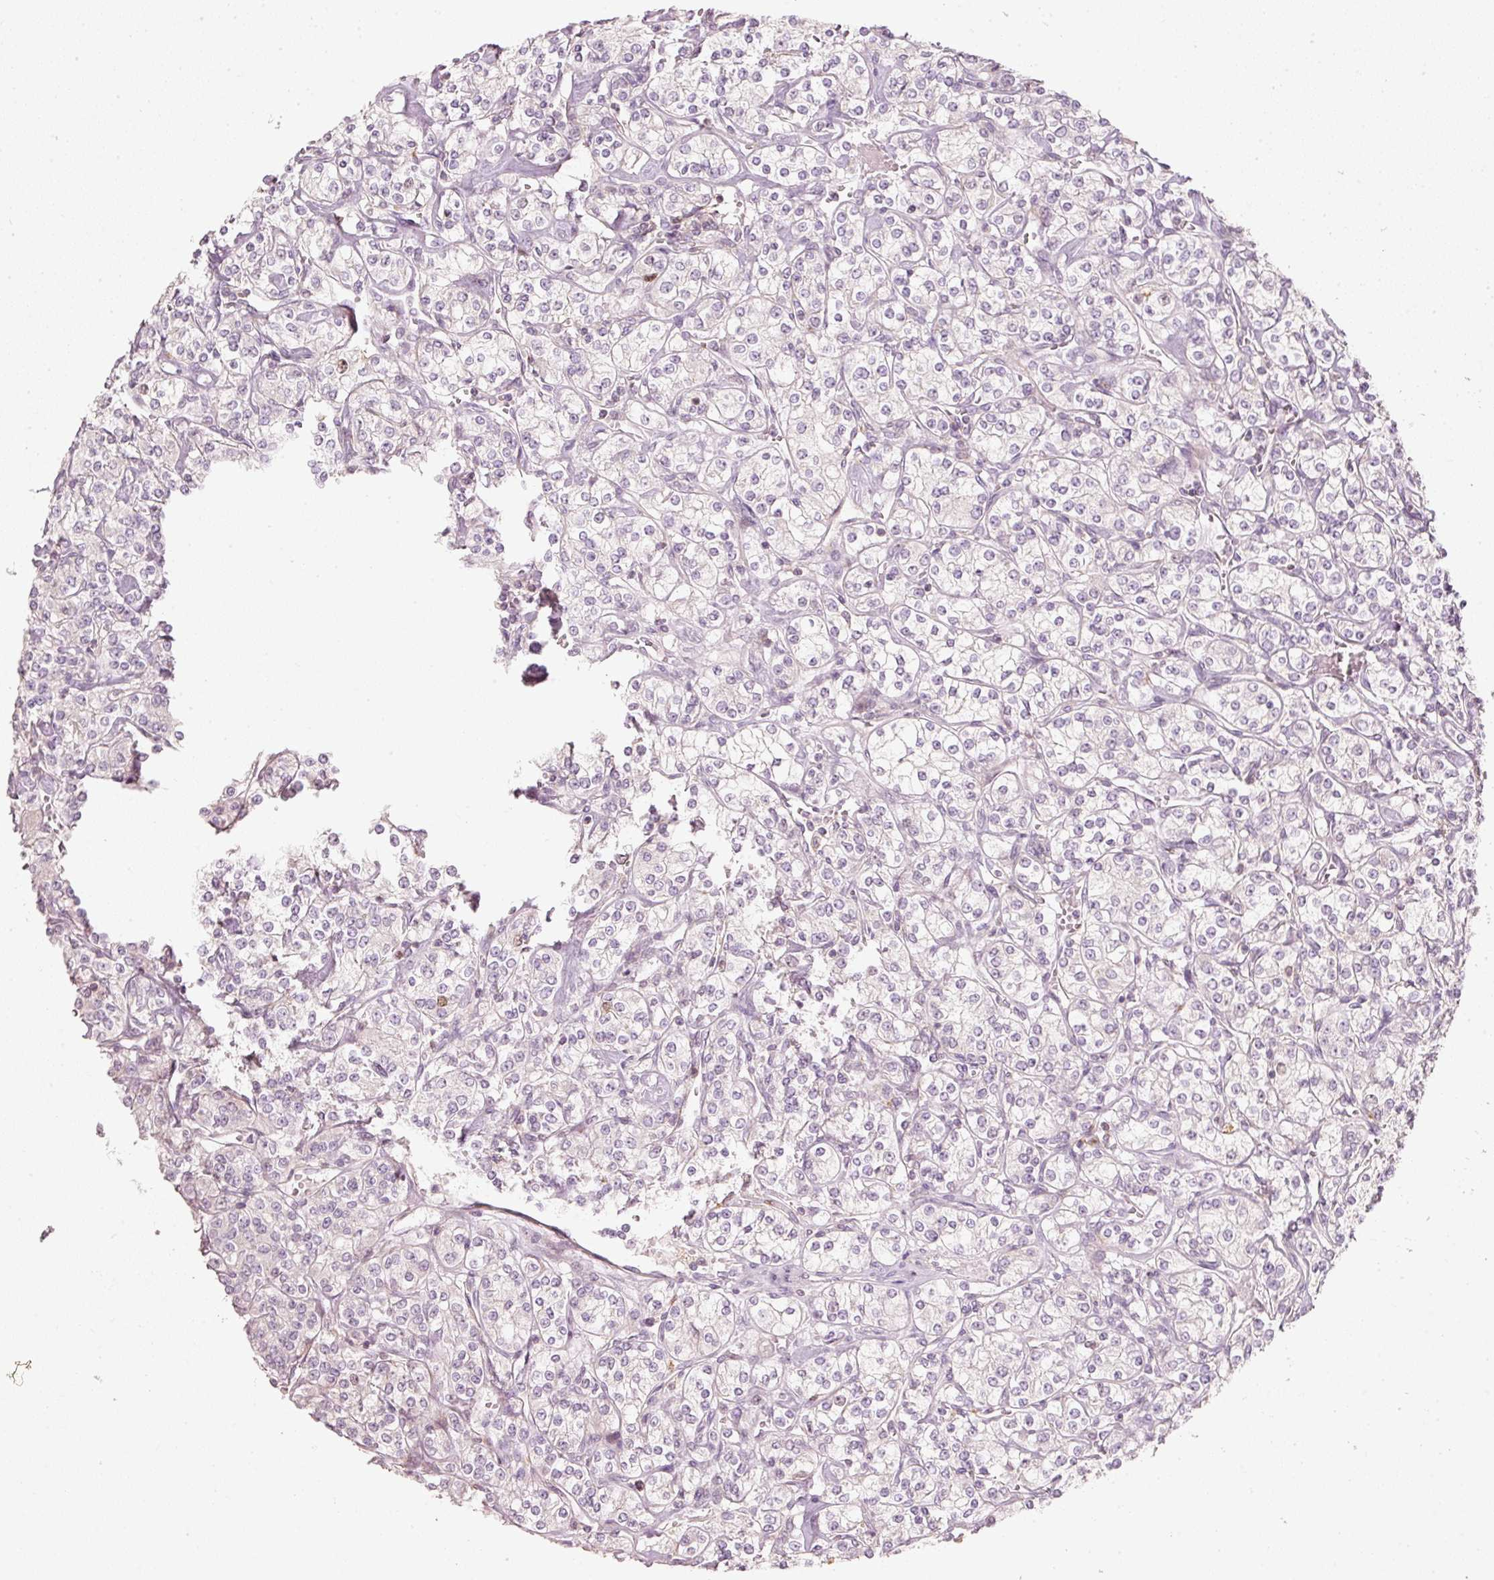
{"staining": {"intensity": "moderate", "quantity": "<25%", "location": "nuclear"}, "tissue": "renal cancer", "cell_type": "Tumor cells", "image_type": "cancer", "snomed": [{"axis": "morphology", "description": "Adenocarcinoma, NOS"}, {"axis": "topography", "description": "Kidney"}], "caption": "A micrograph of human adenocarcinoma (renal) stained for a protein reveals moderate nuclear brown staining in tumor cells.", "gene": "TREX2", "patient": {"sex": "male", "age": 77}}